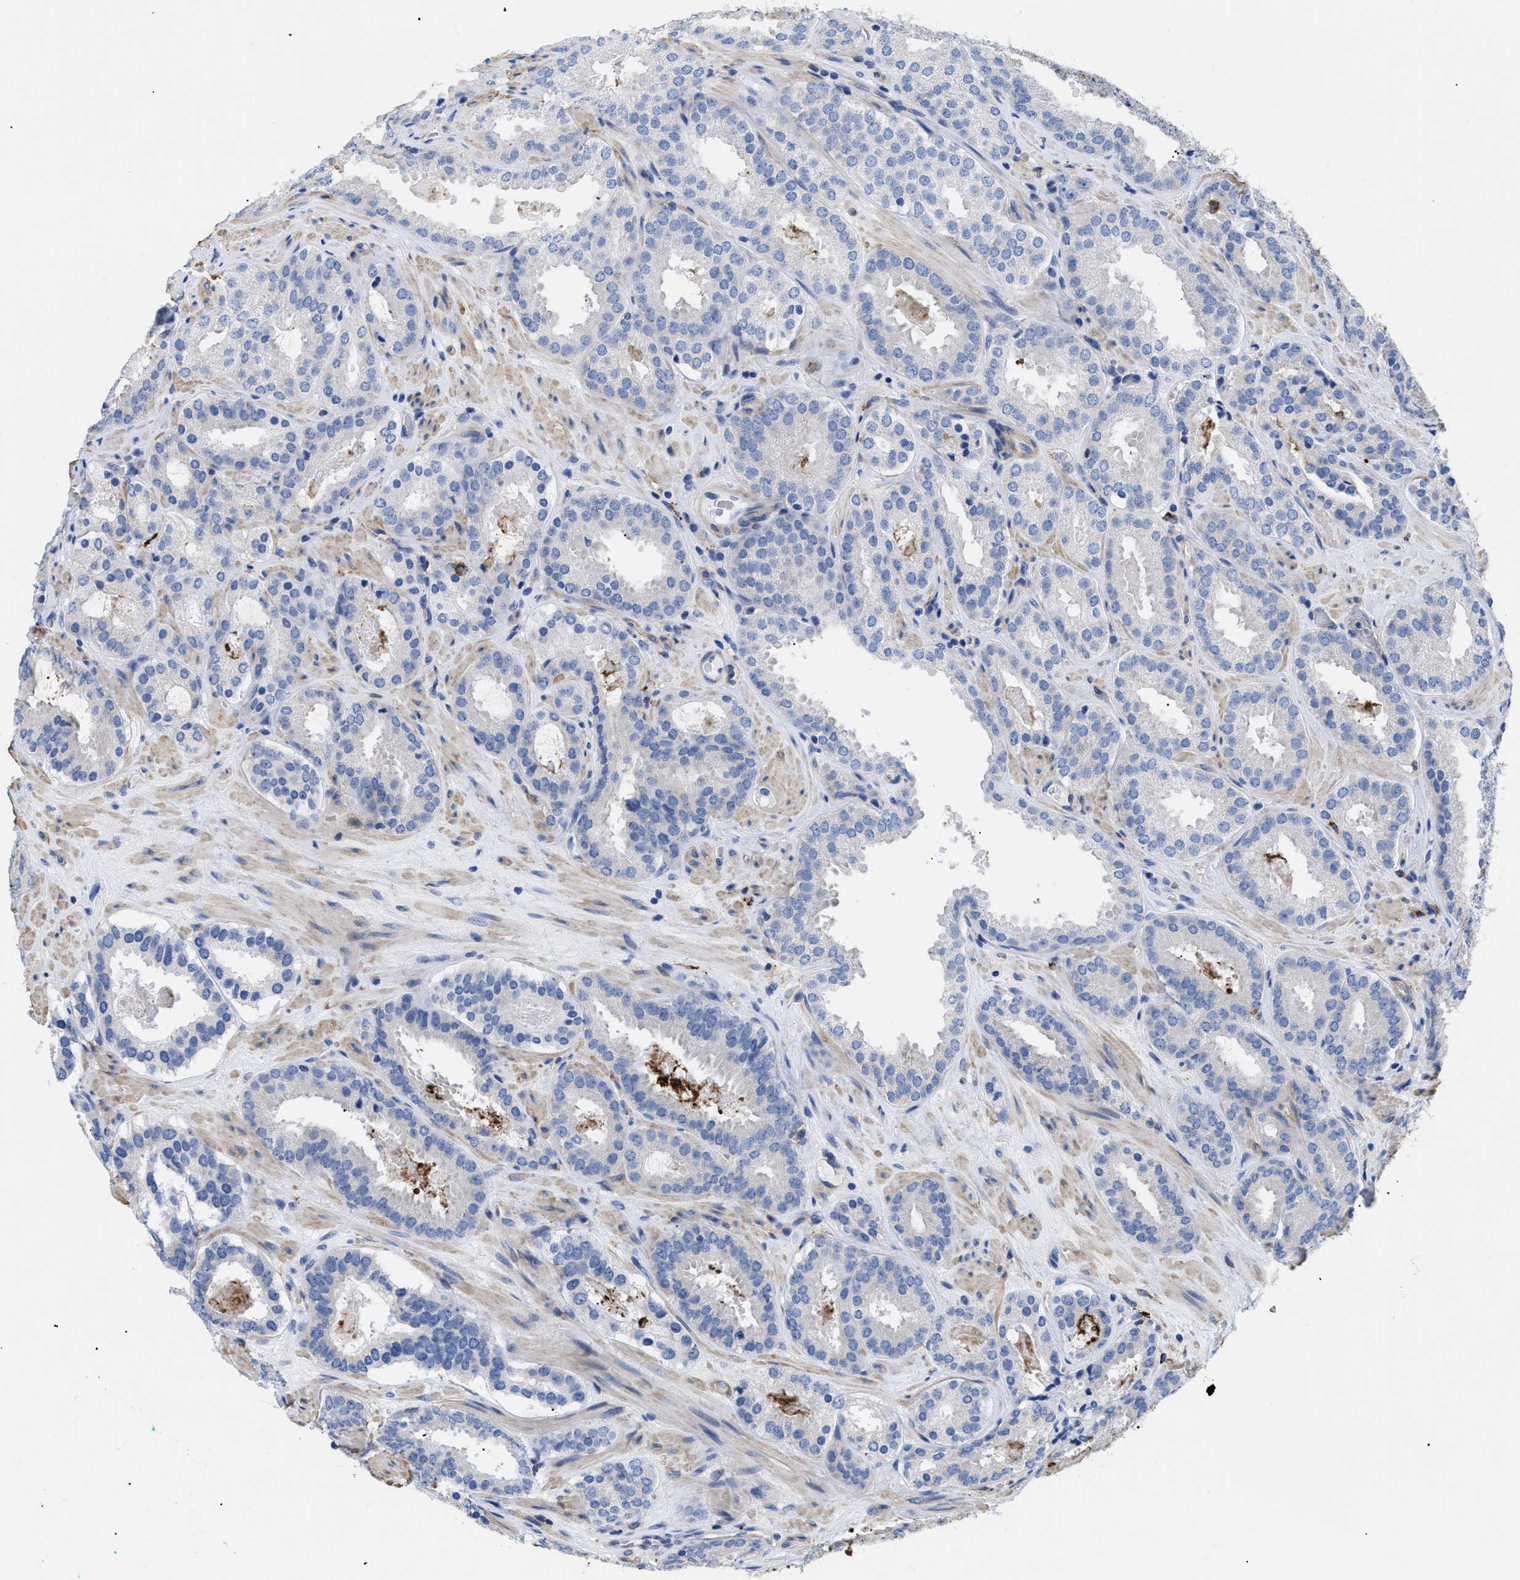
{"staining": {"intensity": "weak", "quantity": "<25%", "location": "cytoplasmic/membranous"}, "tissue": "prostate cancer", "cell_type": "Tumor cells", "image_type": "cancer", "snomed": [{"axis": "morphology", "description": "Adenocarcinoma, Low grade"}, {"axis": "topography", "description": "Prostate"}], "caption": "This histopathology image is of prostate low-grade adenocarcinoma stained with immunohistochemistry (IHC) to label a protein in brown with the nuclei are counter-stained blue. There is no positivity in tumor cells.", "gene": "HLA-DPA1", "patient": {"sex": "male", "age": 69}}